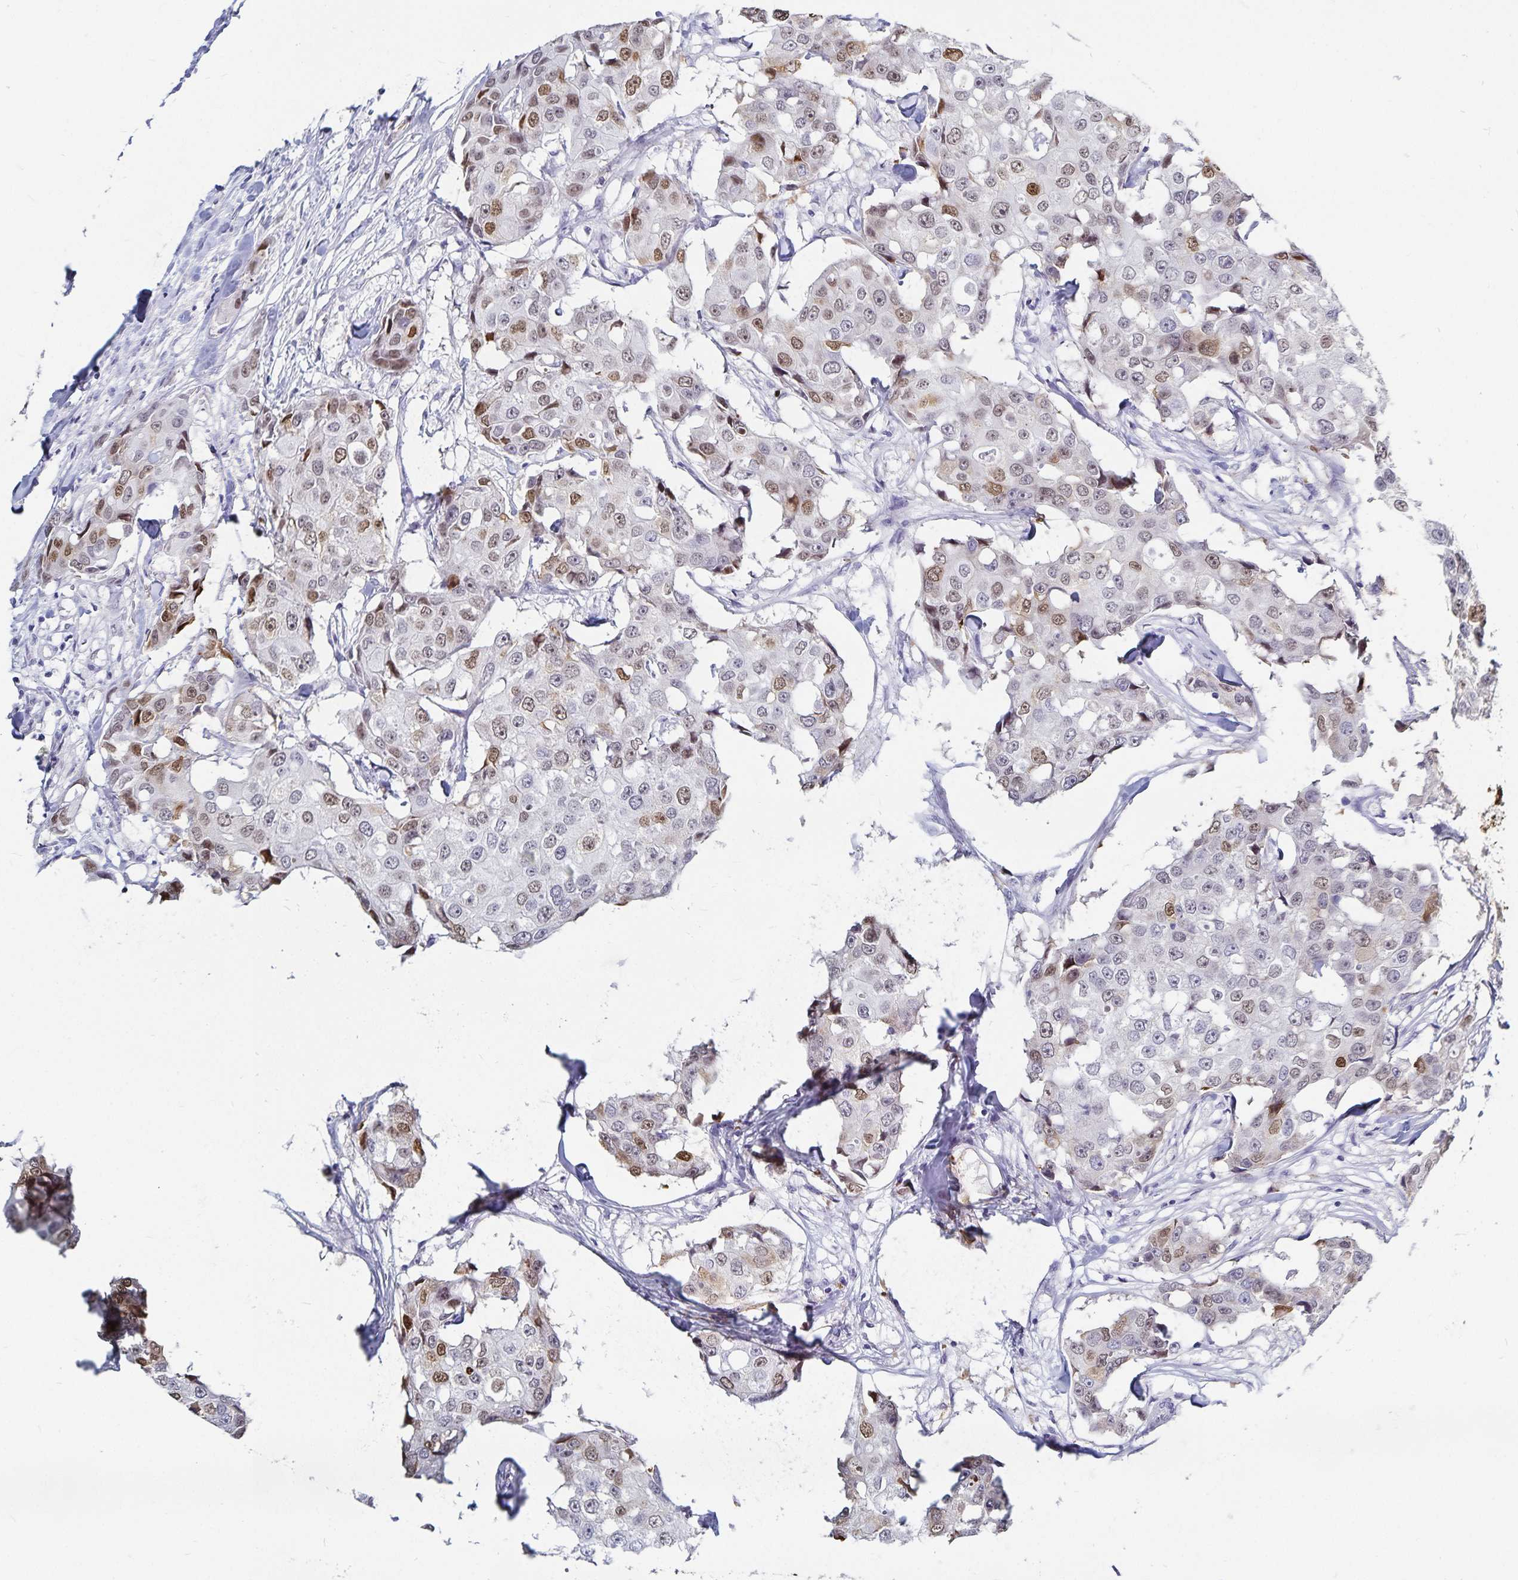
{"staining": {"intensity": "moderate", "quantity": "<25%", "location": "nuclear"}, "tissue": "breast cancer", "cell_type": "Tumor cells", "image_type": "cancer", "snomed": [{"axis": "morphology", "description": "Duct carcinoma"}, {"axis": "topography", "description": "Breast"}], "caption": "Human breast cancer (infiltrating ductal carcinoma) stained for a protein (brown) demonstrates moderate nuclear positive positivity in approximately <25% of tumor cells.", "gene": "HMGB3", "patient": {"sex": "female", "age": 27}}